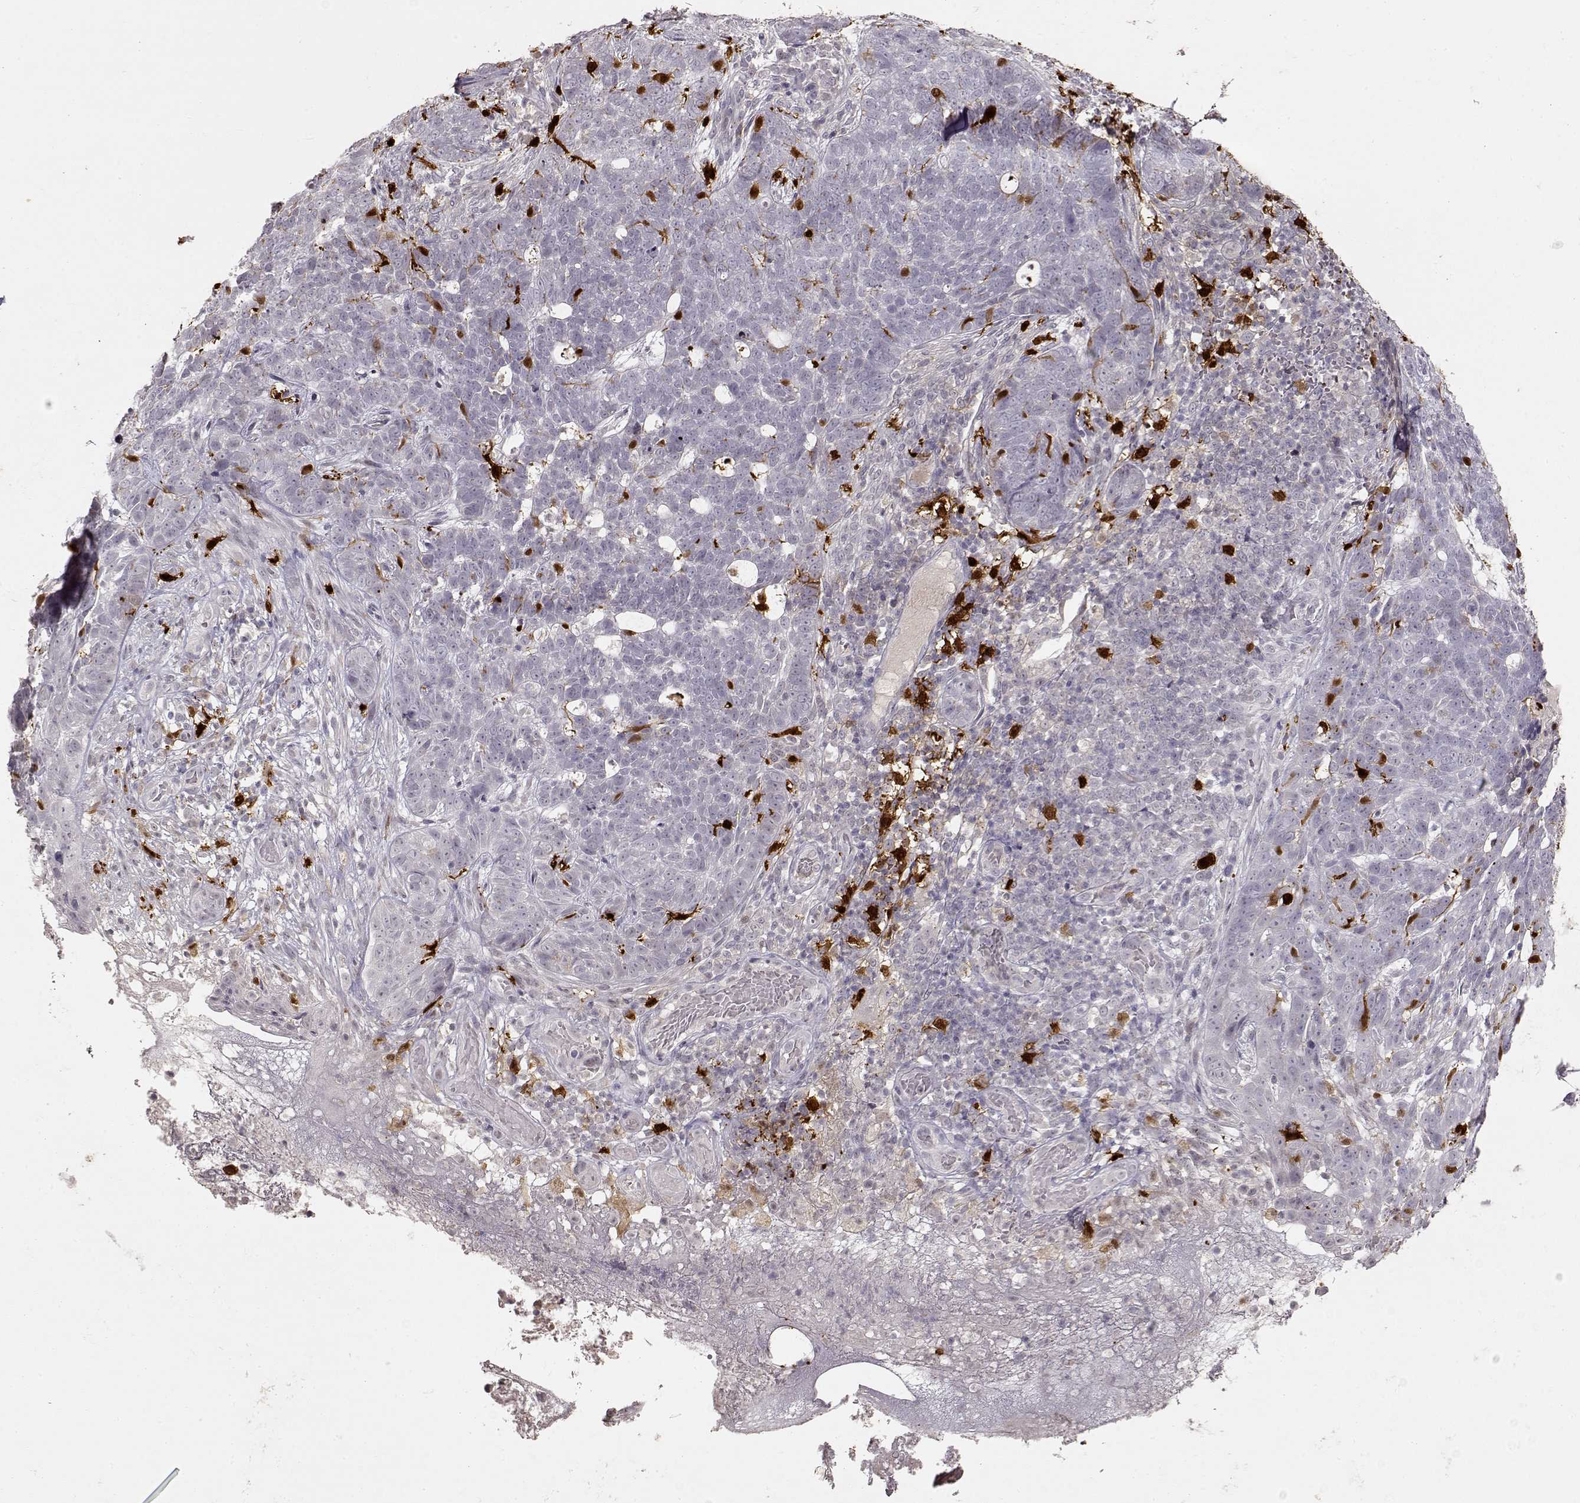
{"staining": {"intensity": "negative", "quantity": "none", "location": "none"}, "tissue": "skin cancer", "cell_type": "Tumor cells", "image_type": "cancer", "snomed": [{"axis": "morphology", "description": "Basal cell carcinoma"}, {"axis": "topography", "description": "Skin"}], "caption": "Micrograph shows no significant protein expression in tumor cells of skin cancer (basal cell carcinoma).", "gene": "S100B", "patient": {"sex": "female", "age": 69}}